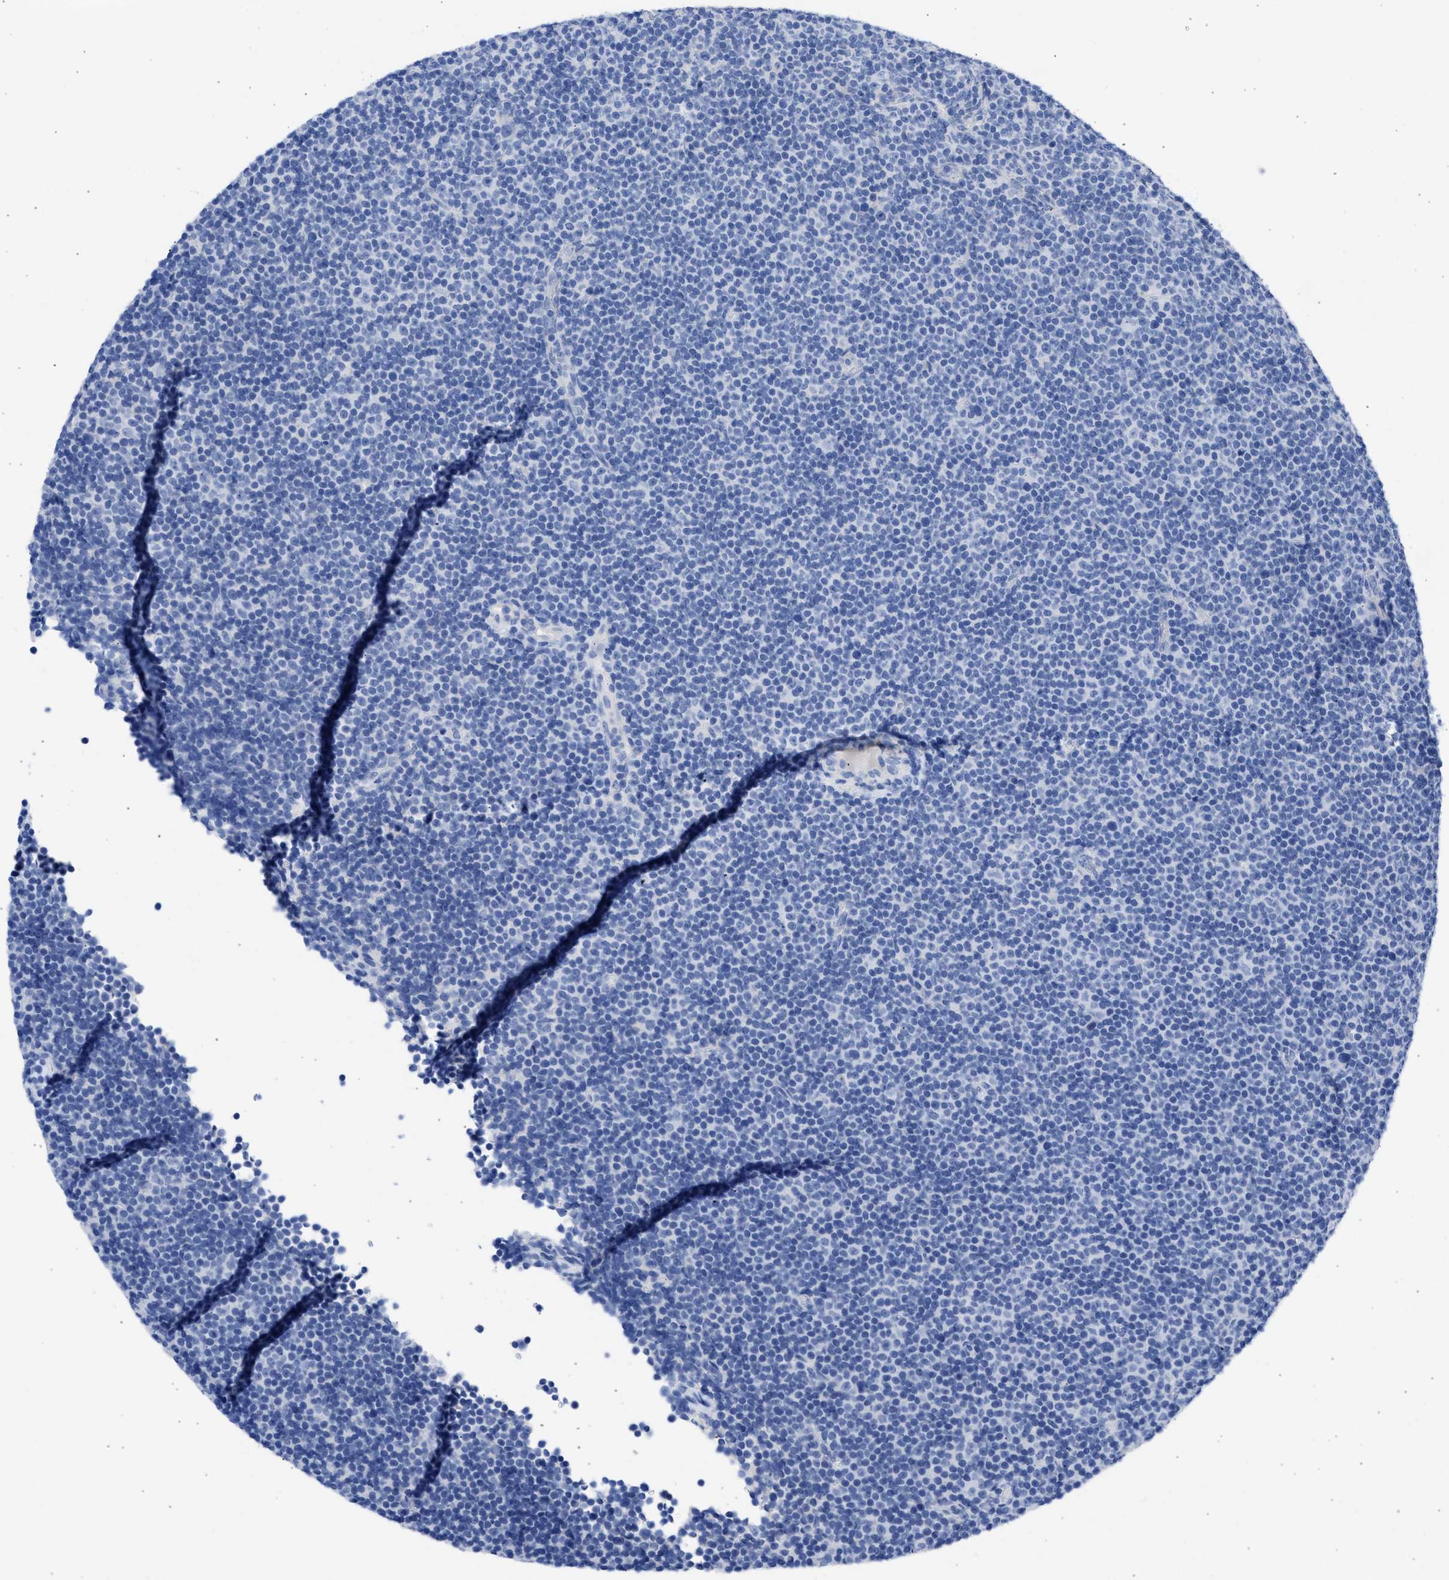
{"staining": {"intensity": "negative", "quantity": "none", "location": "none"}, "tissue": "lymphoma", "cell_type": "Tumor cells", "image_type": "cancer", "snomed": [{"axis": "morphology", "description": "Malignant lymphoma, non-Hodgkin's type, Low grade"}, {"axis": "topography", "description": "Lymph node"}], "caption": "Human low-grade malignant lymphoma, non-Hodgkin's type stained for a protein using immunohistochemistry reveals no positivity in tumor cells.", "gene": "RSPH1", "patient": {"sex": "female", "age": 67}}